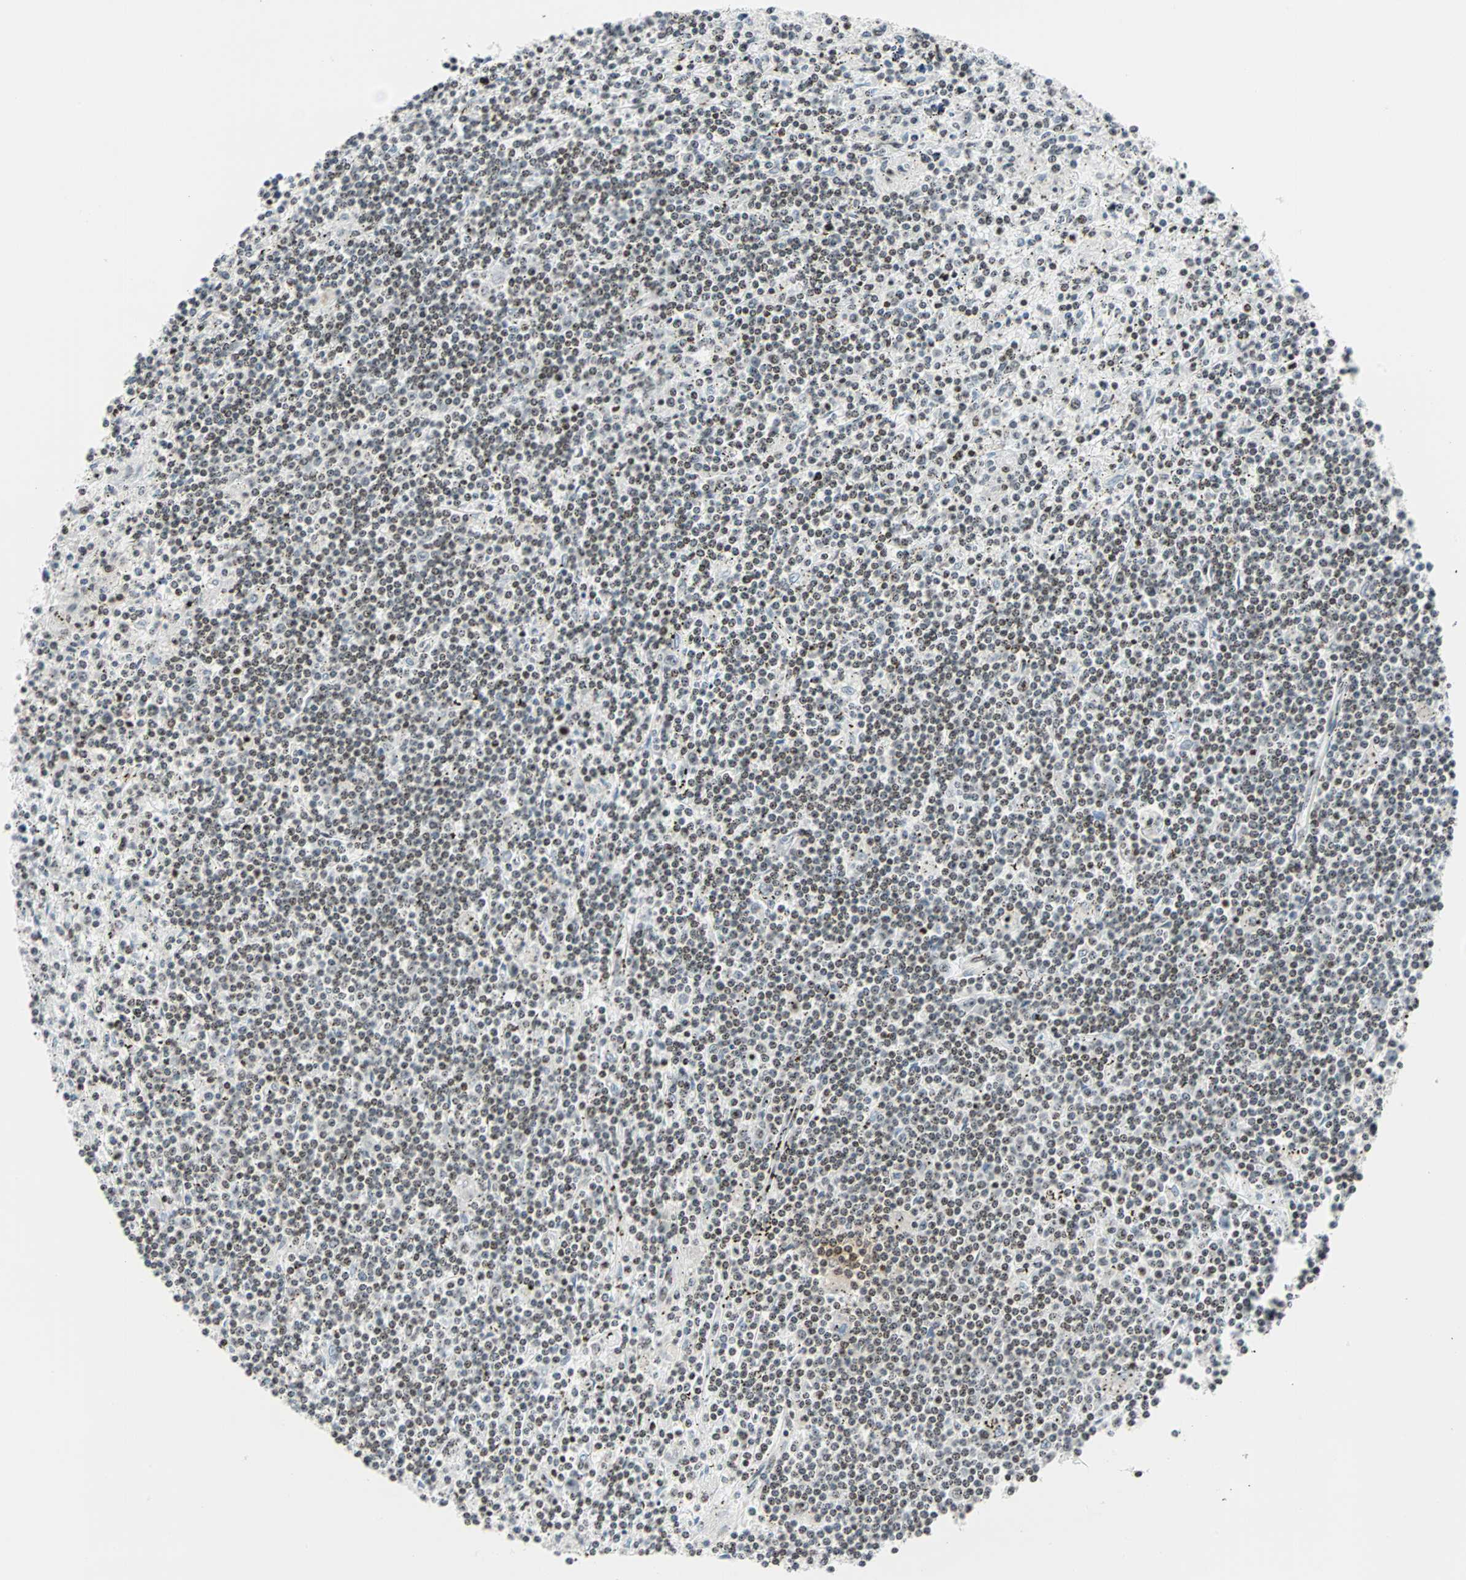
{"staining": {"intensity": "weak", "quantity": ">75%", "location": "nuclear"}, "tissue": "lymphoma", "cell_type": "Tumor cells", "image_type": "cancer", "snomed": [{"axis": "morphology", "description": "Malignant lymphoma, non-Hodgkin's type, Low grade"}, {"axis": "topography", "description": "Spleen"}], "caption": "DAB (3,3'-diaminobenzidine) immunohistochemical staining of low-grade malignant lymphoma, non-Hodgkin's type shows weak nuclear protein positivity in about >75% of tumor cells.", "gene": "CENPA", "patient": {"sex": "male", "age": 76}}